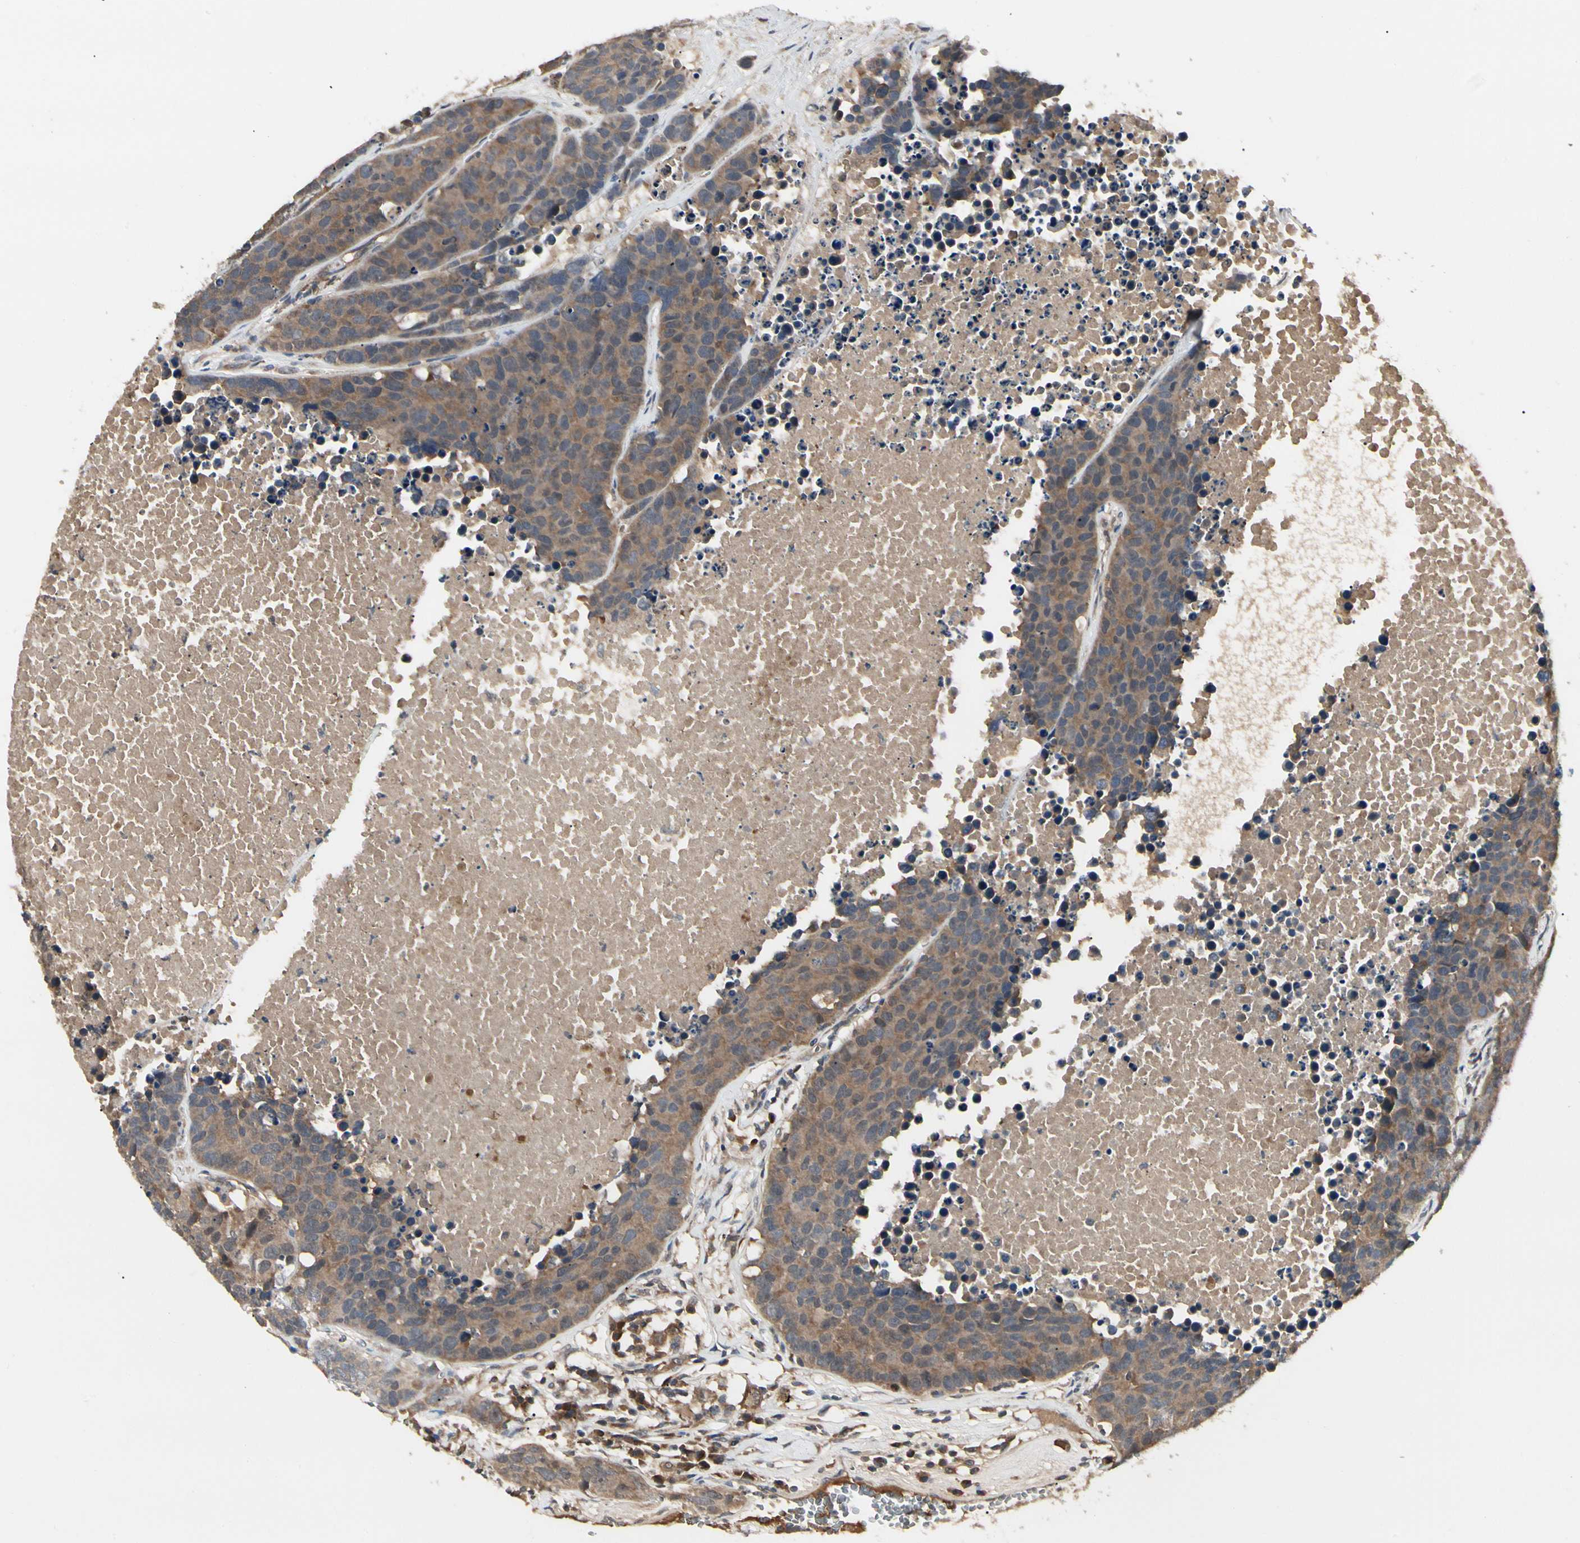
{"staining": {"intensity": "moderate", "quantity": ">75%", "location": "cytoplasmic/membranous"}, "tissue": "carcinoid", "cell_type": "Tumor cells", "image_type": "cancer", "snomed": [{"axis": "morphology", "description": "Carcinoid, malignant, NOS"}, {"axis": "topography", "description": "Lung"}], "caption": "High-power microscopy captured an immunohistochemistry histopathology image of carcinoid (malignant), revealing moderate cytoplasmic/membranous positivity in about >75% of tumor cells. The protein of interest is stained brown, and the nuclei are stained in blue (DAB (3,3'-diaminobenzidine) IHC with brightfield microscopy, high magnification).", "gene": "RNF14", "patient": {"sex": "male", "age": 60}}